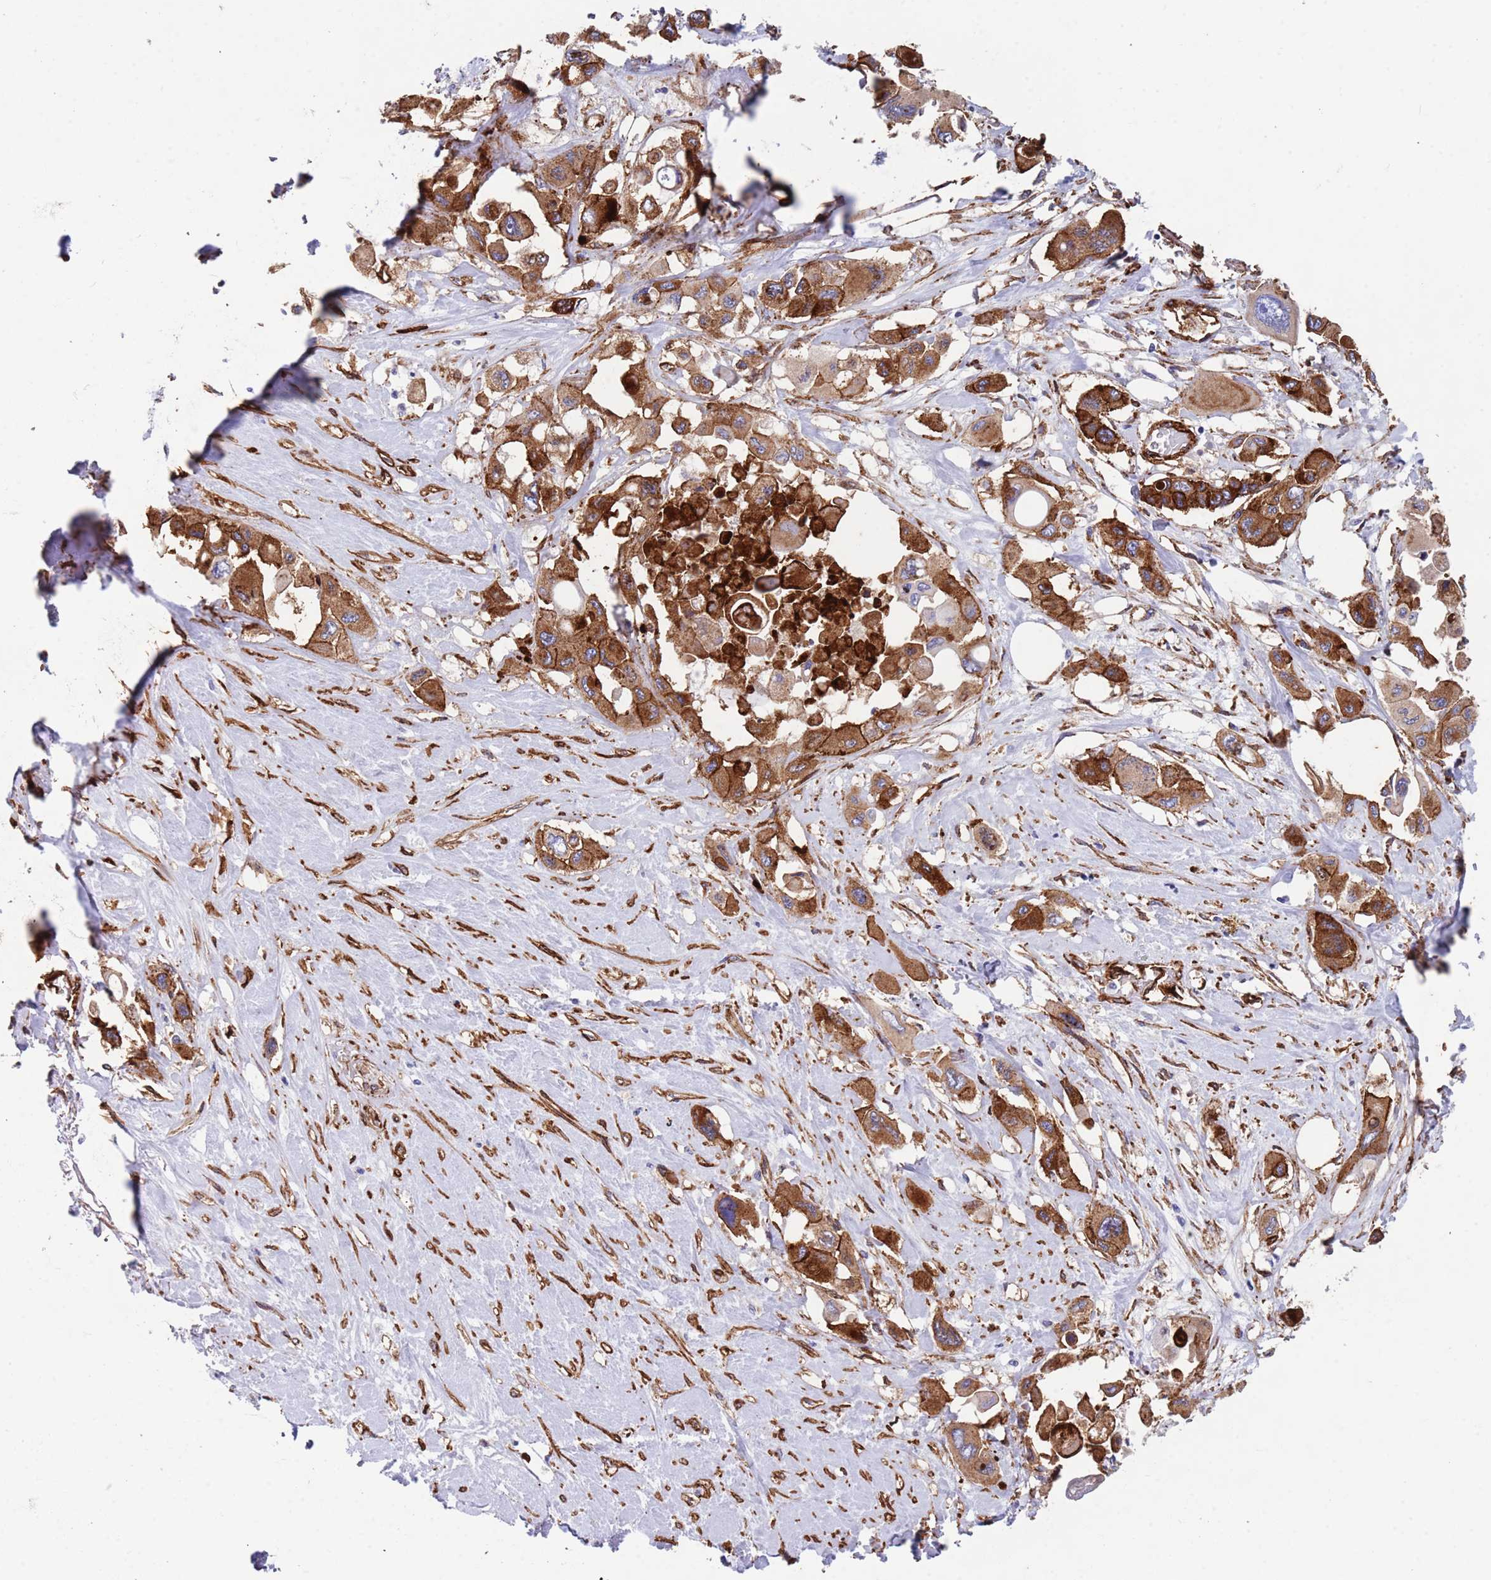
{"staining": {"intensity": "strong", "quantity": ">75%", "location": "cytoplasmic/membranous"}, "tissue": "pancreatic cancer", "cell_type": "Tumor cells", "image_type": "cancer", "snomed": [{"axis": "morphology", "description": "Adenocarcinoma, NOS"}, {"axis": "topography", "description": "Pancreas"}], "caption": "Protein analysis of pancreatic cancer tissue displays strong cytoplasmic/membranous staining in approximately >75% of tumor cells.", "gene": "CAV2", "patient": {"sex": "male", "age": 92}}